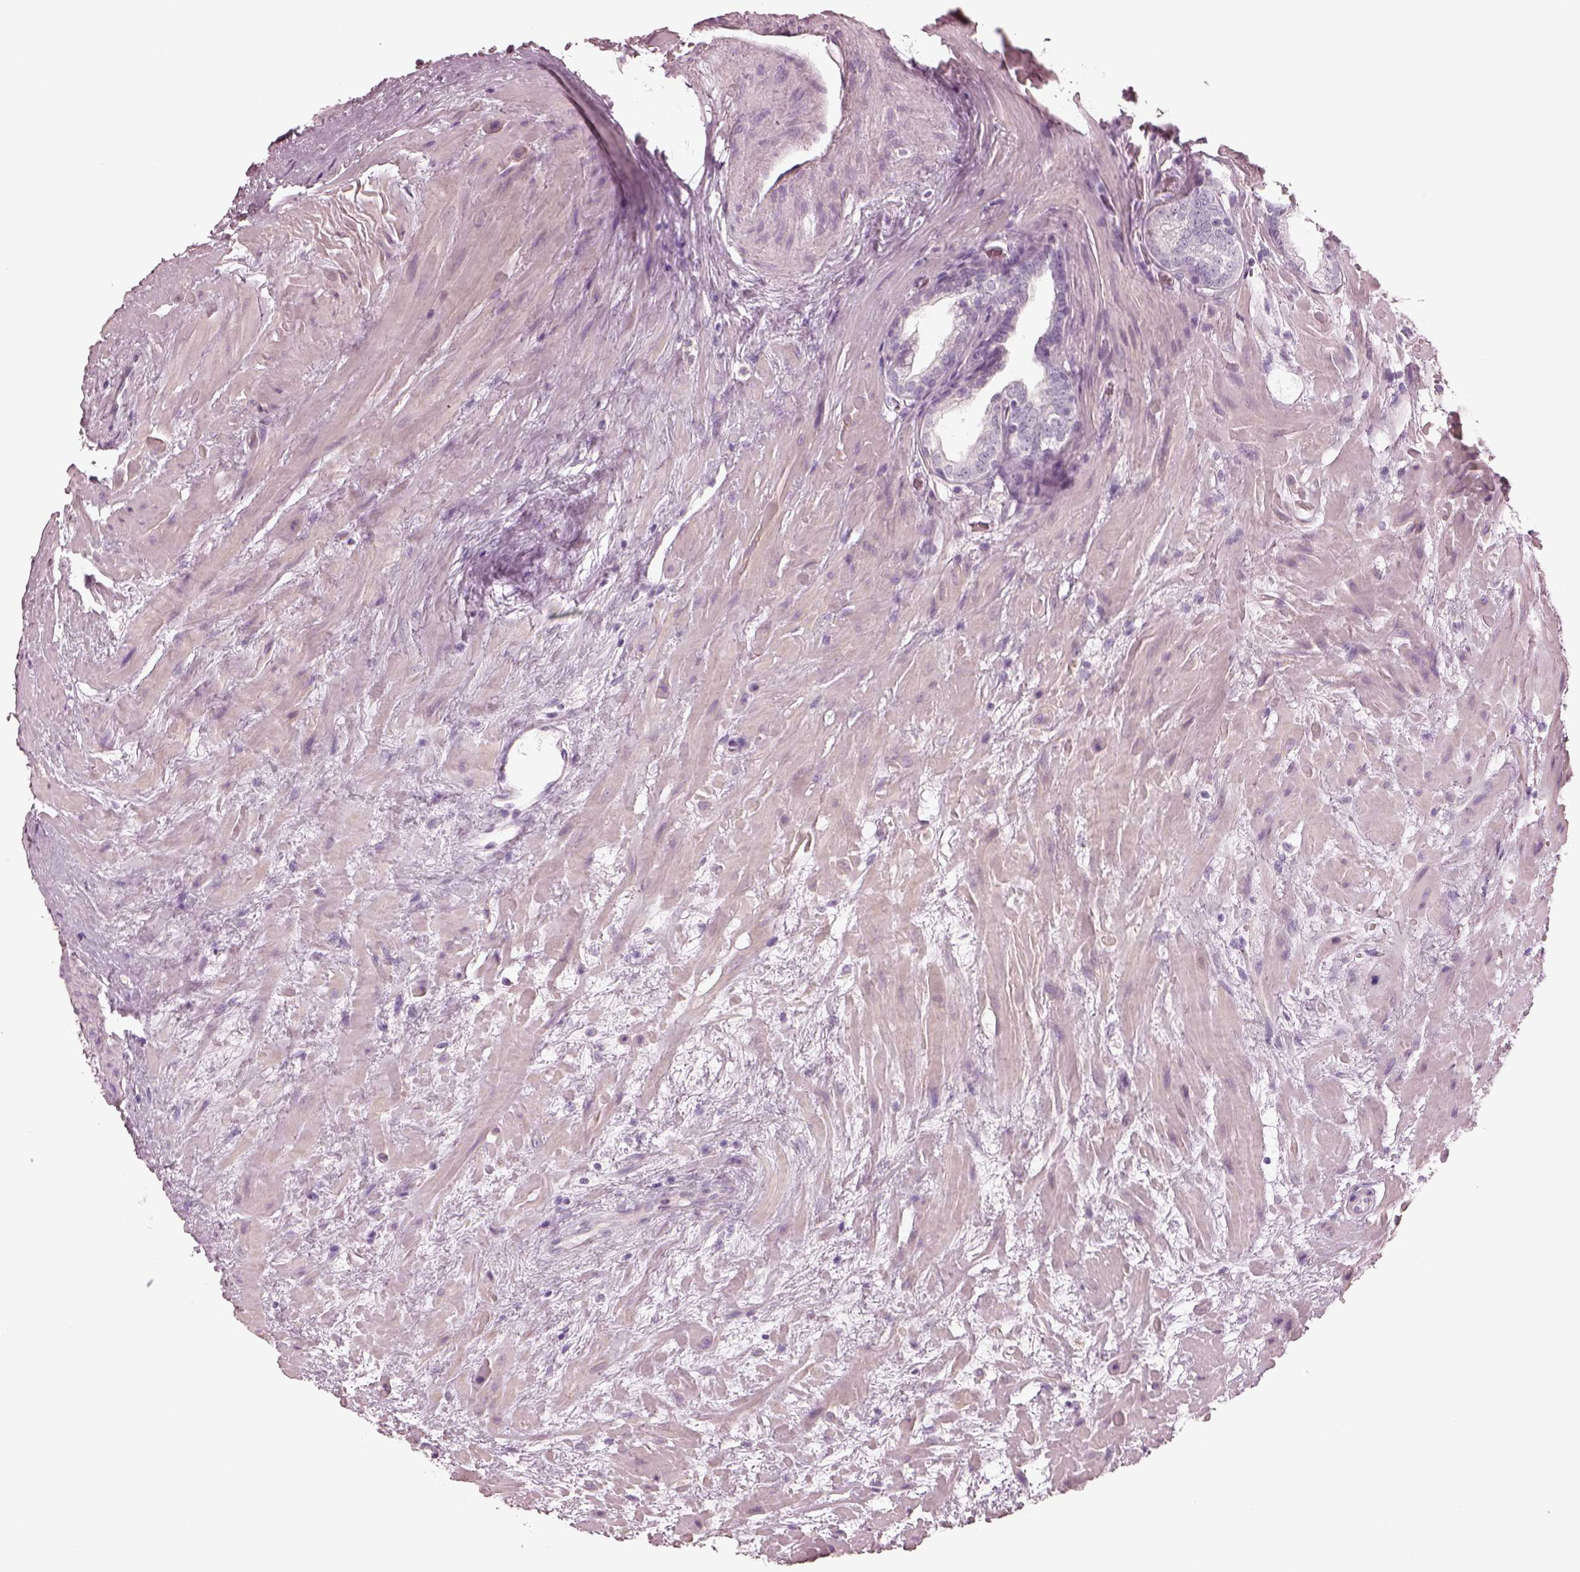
{"staining": {"intensity": "negative", "quantity": "none", "location": "none"}, "tissue": "prostate cancer", "cell_type": "Tumor cells", "image_type": "cancer", "snomed": [{"axis": "morphology", "description": "Adenocarcinoma, NOS"}, {"axis": "topography", "description": "Prostate"}], "caption": "Photomicrograph shows no protein staining in tumor cells of adenocarcinoma (prostate) tissue.", "gene": "RSPH9", "patient": {"sex": "male", "age": 66}}